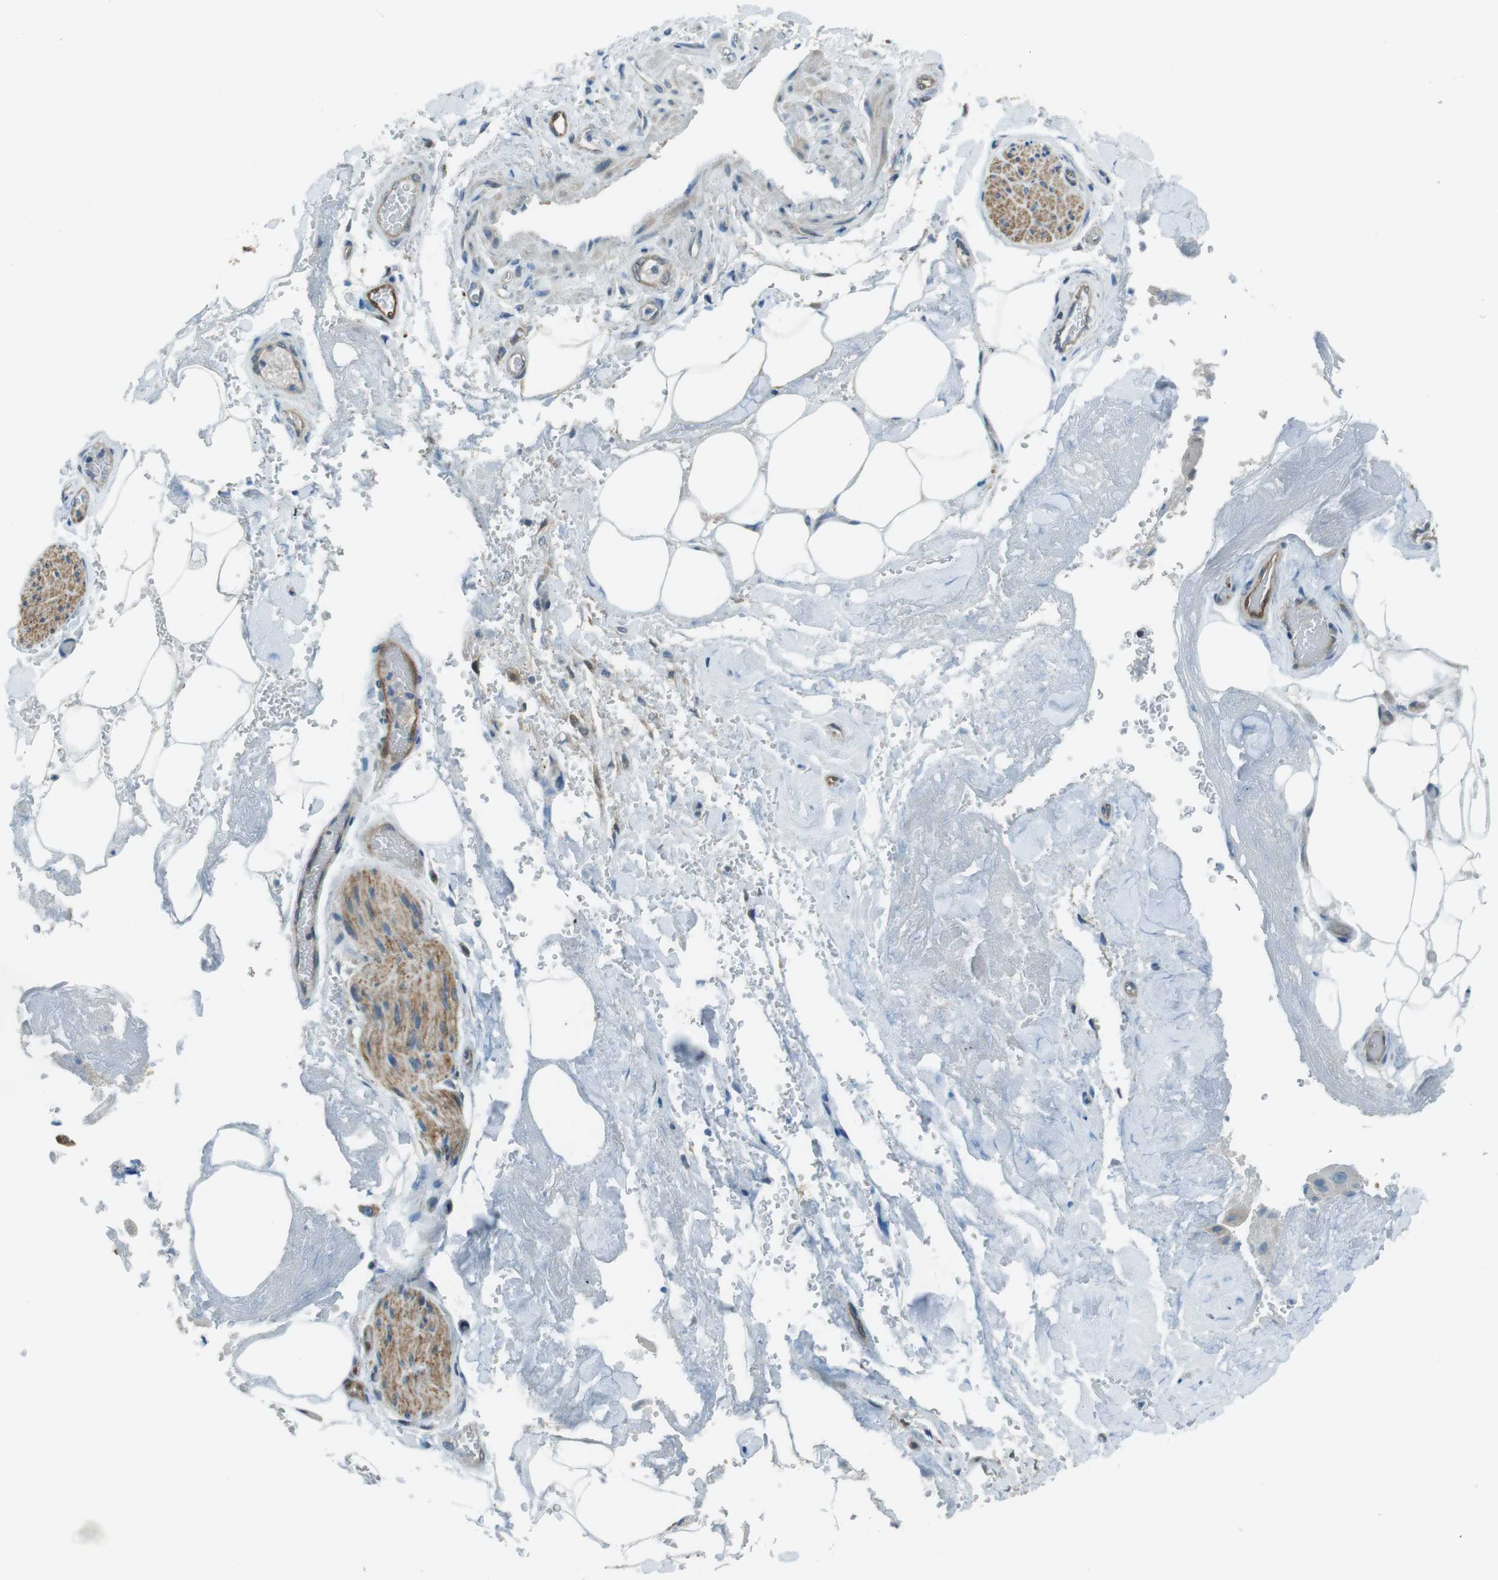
{"staining": {"intensity": "negative", "quantity": "none", "location": "none"}, "tissue": "adipose tissue", "cell_type": "Adipocytes", "image_type": "normal", "snomed": [{"axis": "morphology", "description": "Normal tissue, NOS"}, {"axis": "morphology", "description": "Cholangiocarcinoma"}, {"axis": "topography", "description": "Liver"}, {"axis": "topography", "description": "Peripheral nerve tissue"}], "caption": "The histopathology image exhibits no staining of adipocytes in unremarkable adipose tissue. (Stains: DAB (3,3'-diaminobenzidine) IHC with hematoxylin counter stain, Microscopy: brightfield microscopy at high magnification).", "gene": "MFAP3", "patient": {"sex": "male", "age": 50}}